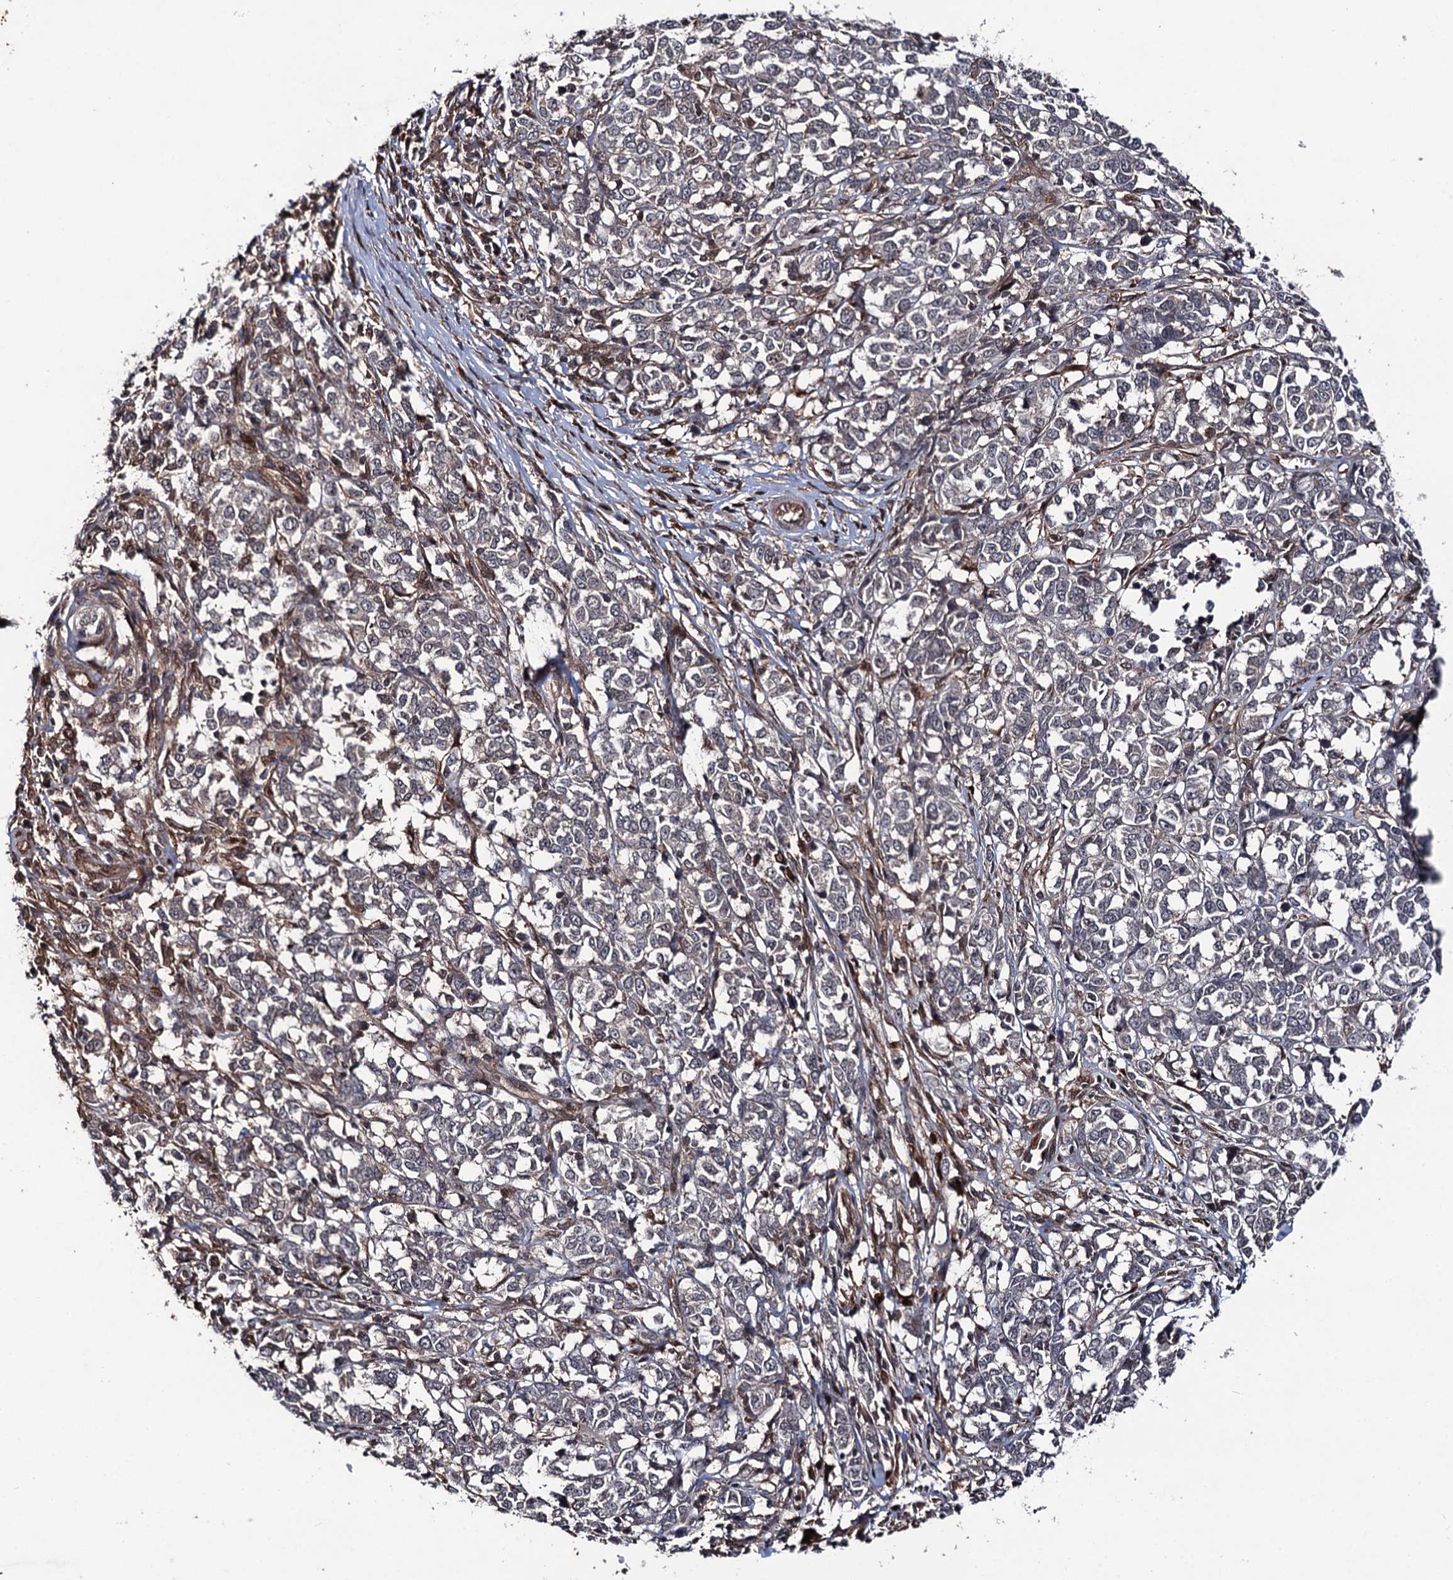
{"staining": {"intensity": "weak", "quantity": "25%-75%", "location": "cytoplasmic/membranous"}, "tissue": "melanoma", "cell_type": "Tumor cells", "image_type": "cancer", "snomed": [{"axis": "morphology", "description": "Malignant melanoma, NOS"}, {"axis": "topography", "description": "Skin"}], "caption": "About 25%-75% of tumor cells in malignant melanoma demonstrate weak cytoplasmic/membranous protein expression as visualized by brown immunohistochemical staining.", "gene": "CDC23", "patient": {"sex": "female", "age": 72}}